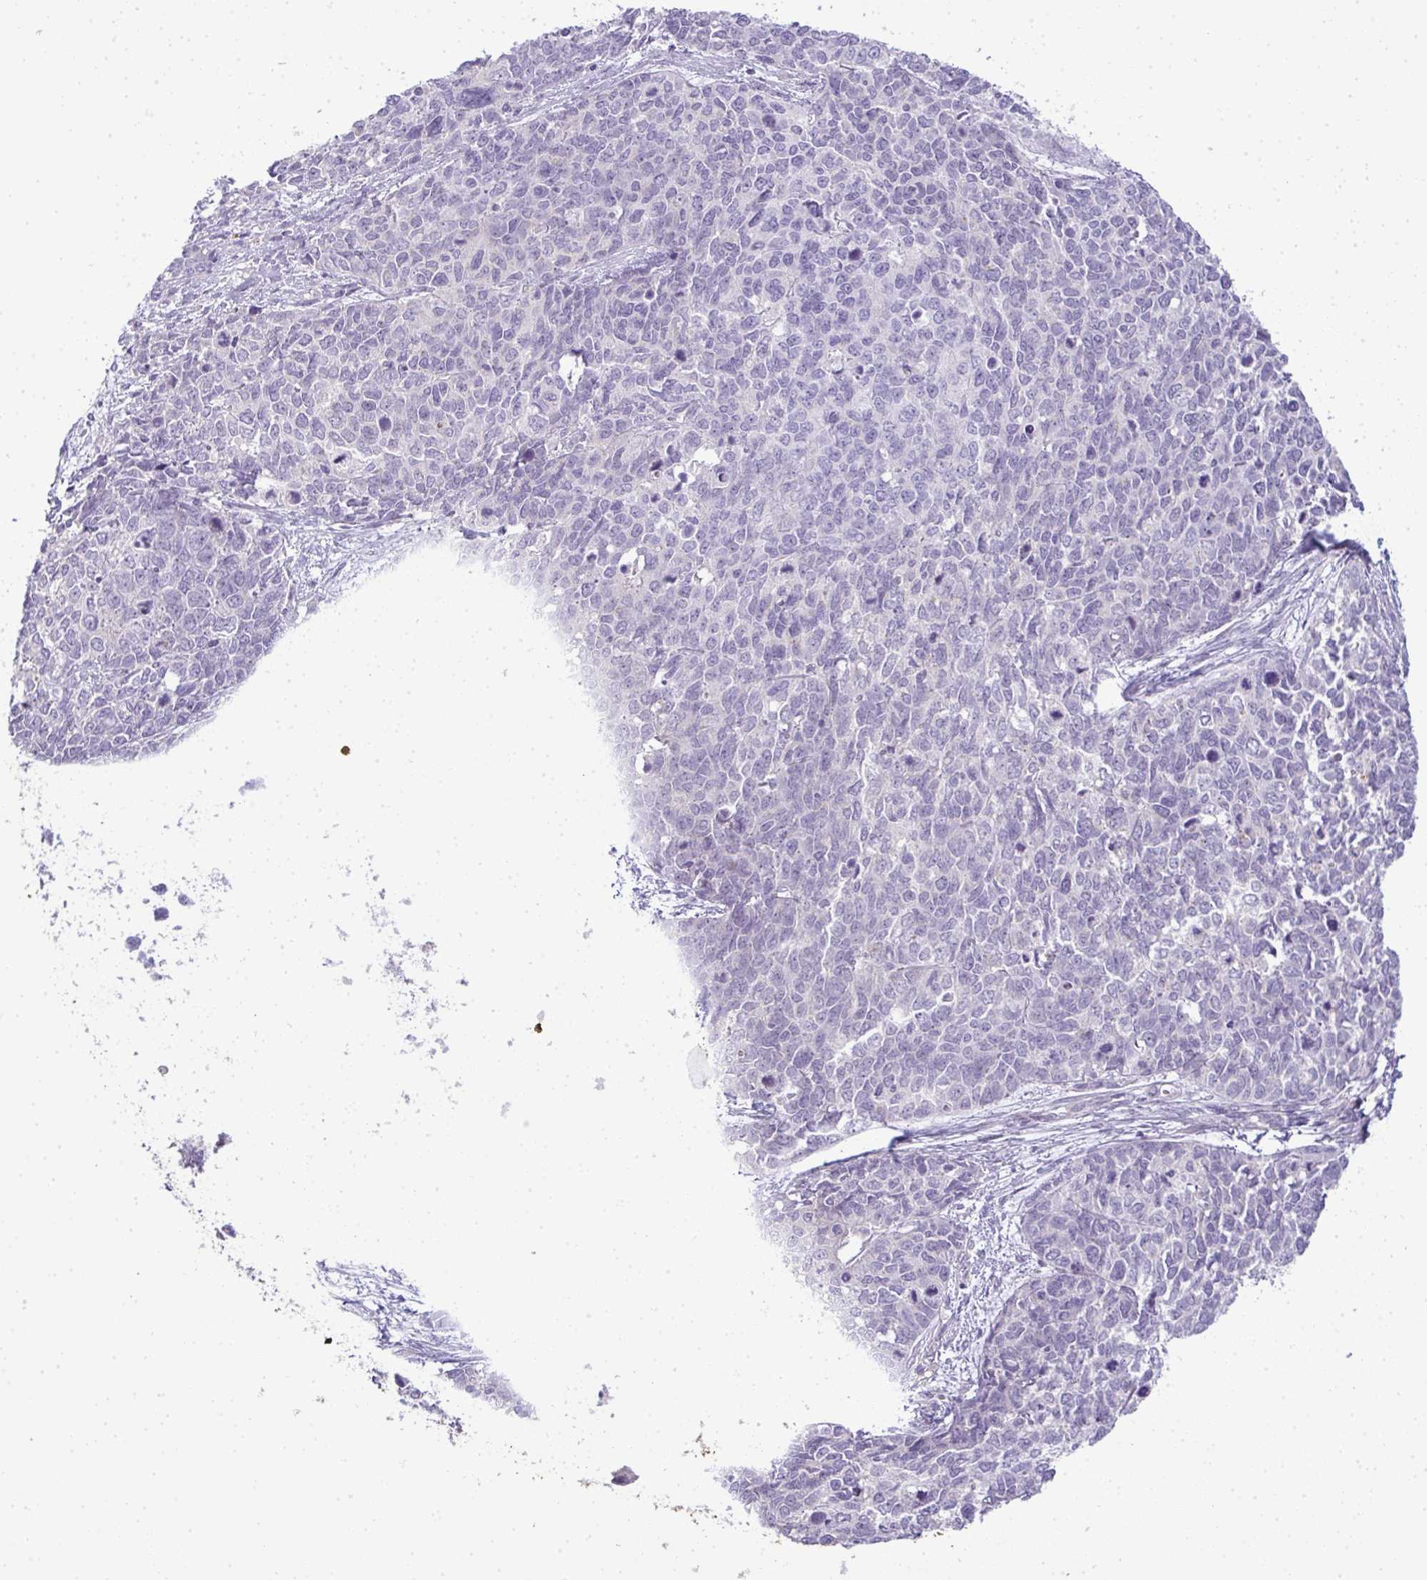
{"staining": {"intensity": "negative", "quantity": "none", "location": "none"}, "tissue": "cervical cancer", "cell_type": "Tumor cells", "image_type": "cancer", "snomed": [{"axis": "morphology", "description": "Adenocarcinoma, NOS"}, {"axis": "topography", "description": "Cervix"}], "caption": "This is an IHC image of adenocarcinoma (cervical). There is no positivity in tumor cells.", "gene": "CMPK1", "patient": {"sex": "female", "age": 63}}